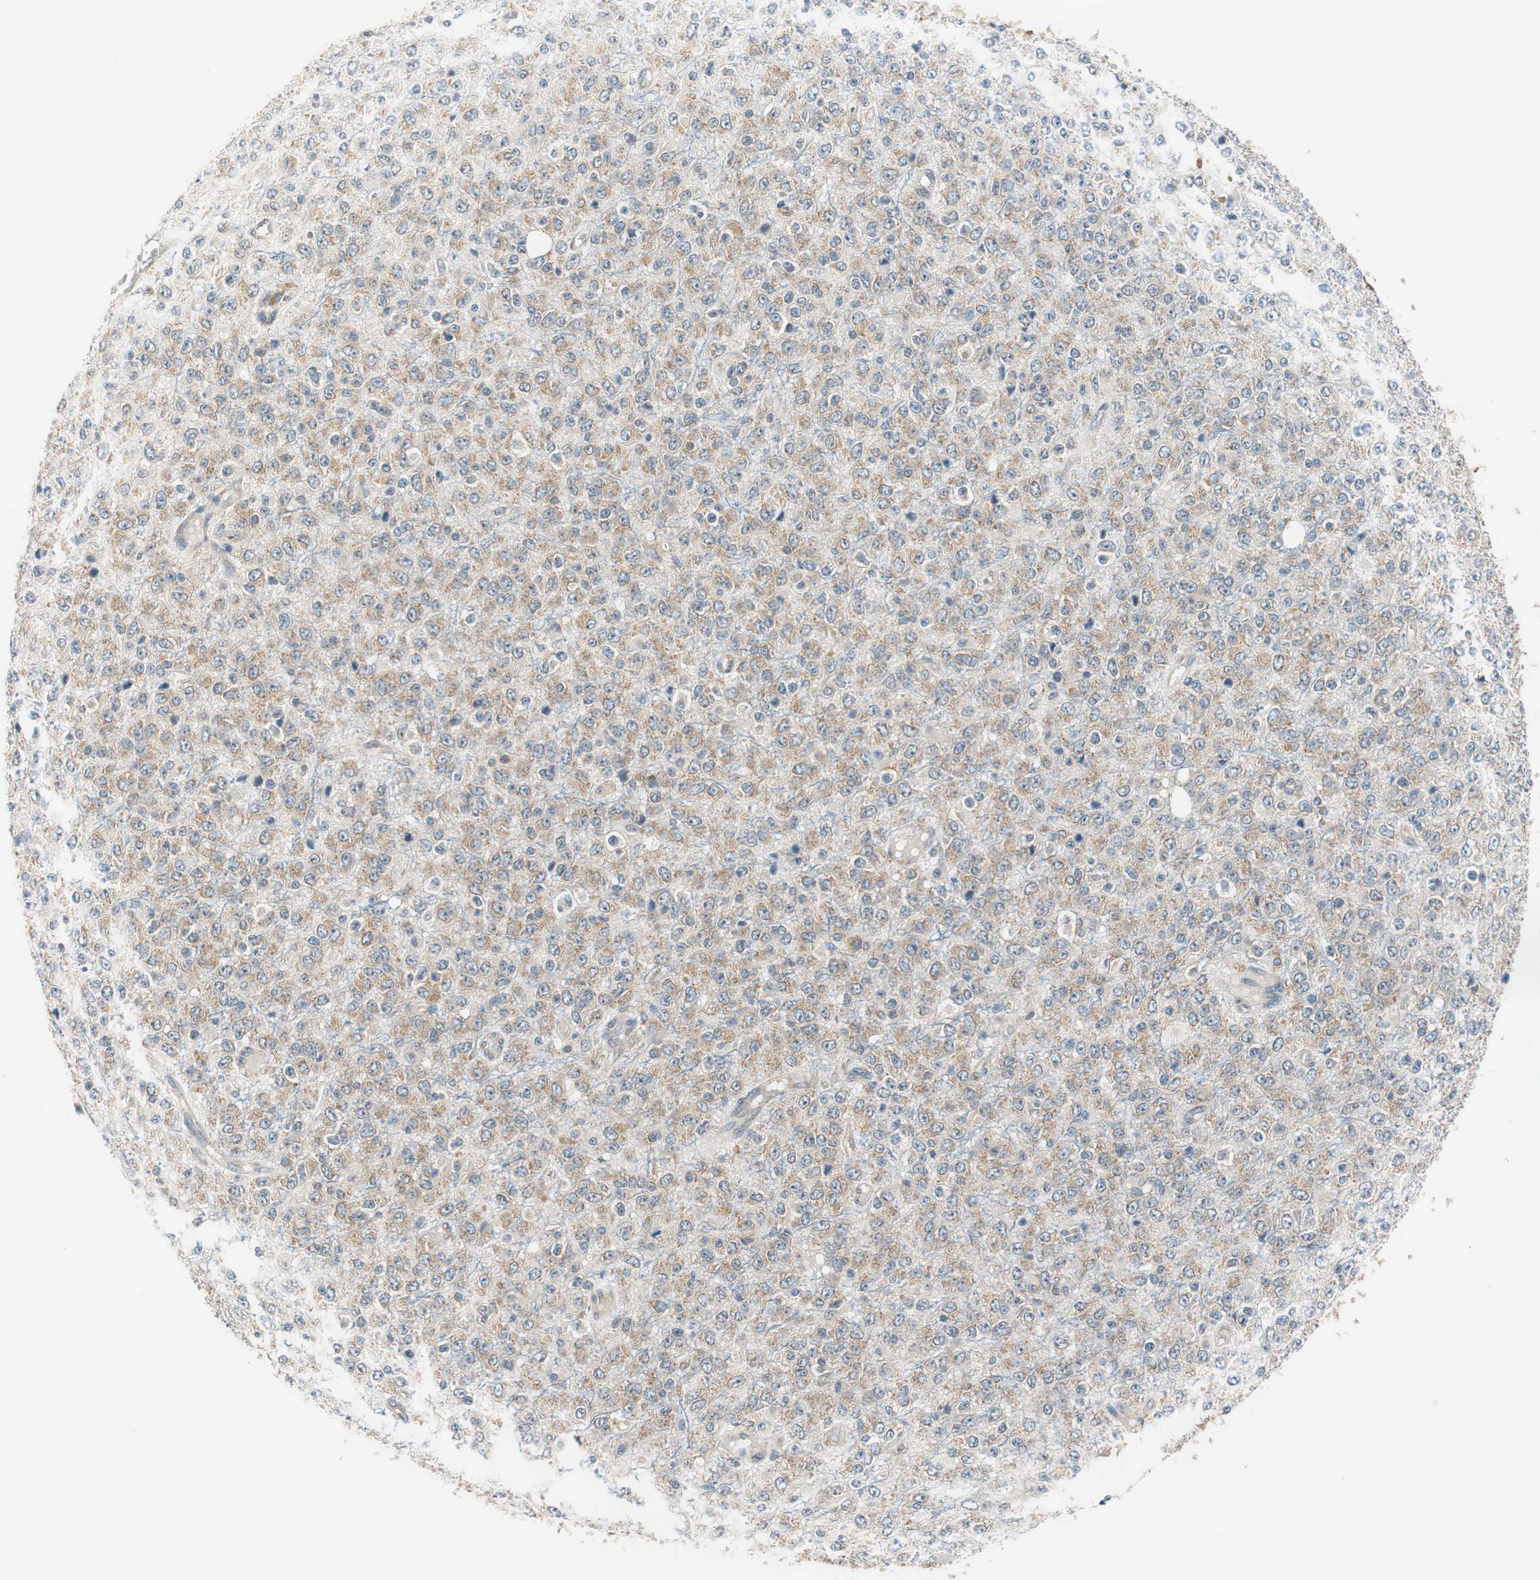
{"staining": {"intensity": "moderate", "quantity": ">75%", "location": "cytoplasmic/membranous"}, "tissue": "glioma", "cell_type": "Tumor cells", "image_type": "cancer", "snomed": [{"axis": "morphology", "description": "Glioma, malignant, High grade"}, {"axis": "topography", "description": "pancreas cauda"}], "caption": "Immunohistochemical staining of glioma displays medium levels of moderate cytoplasmic/membranous expression in about >75% of tumor cells. (DAB (3,3'-diaminobenzidine) IHC, brown staining for protein, blue staining for nuclei).", "gene": "CNOT3", "patient": {"sex": "male", "age": 60}}